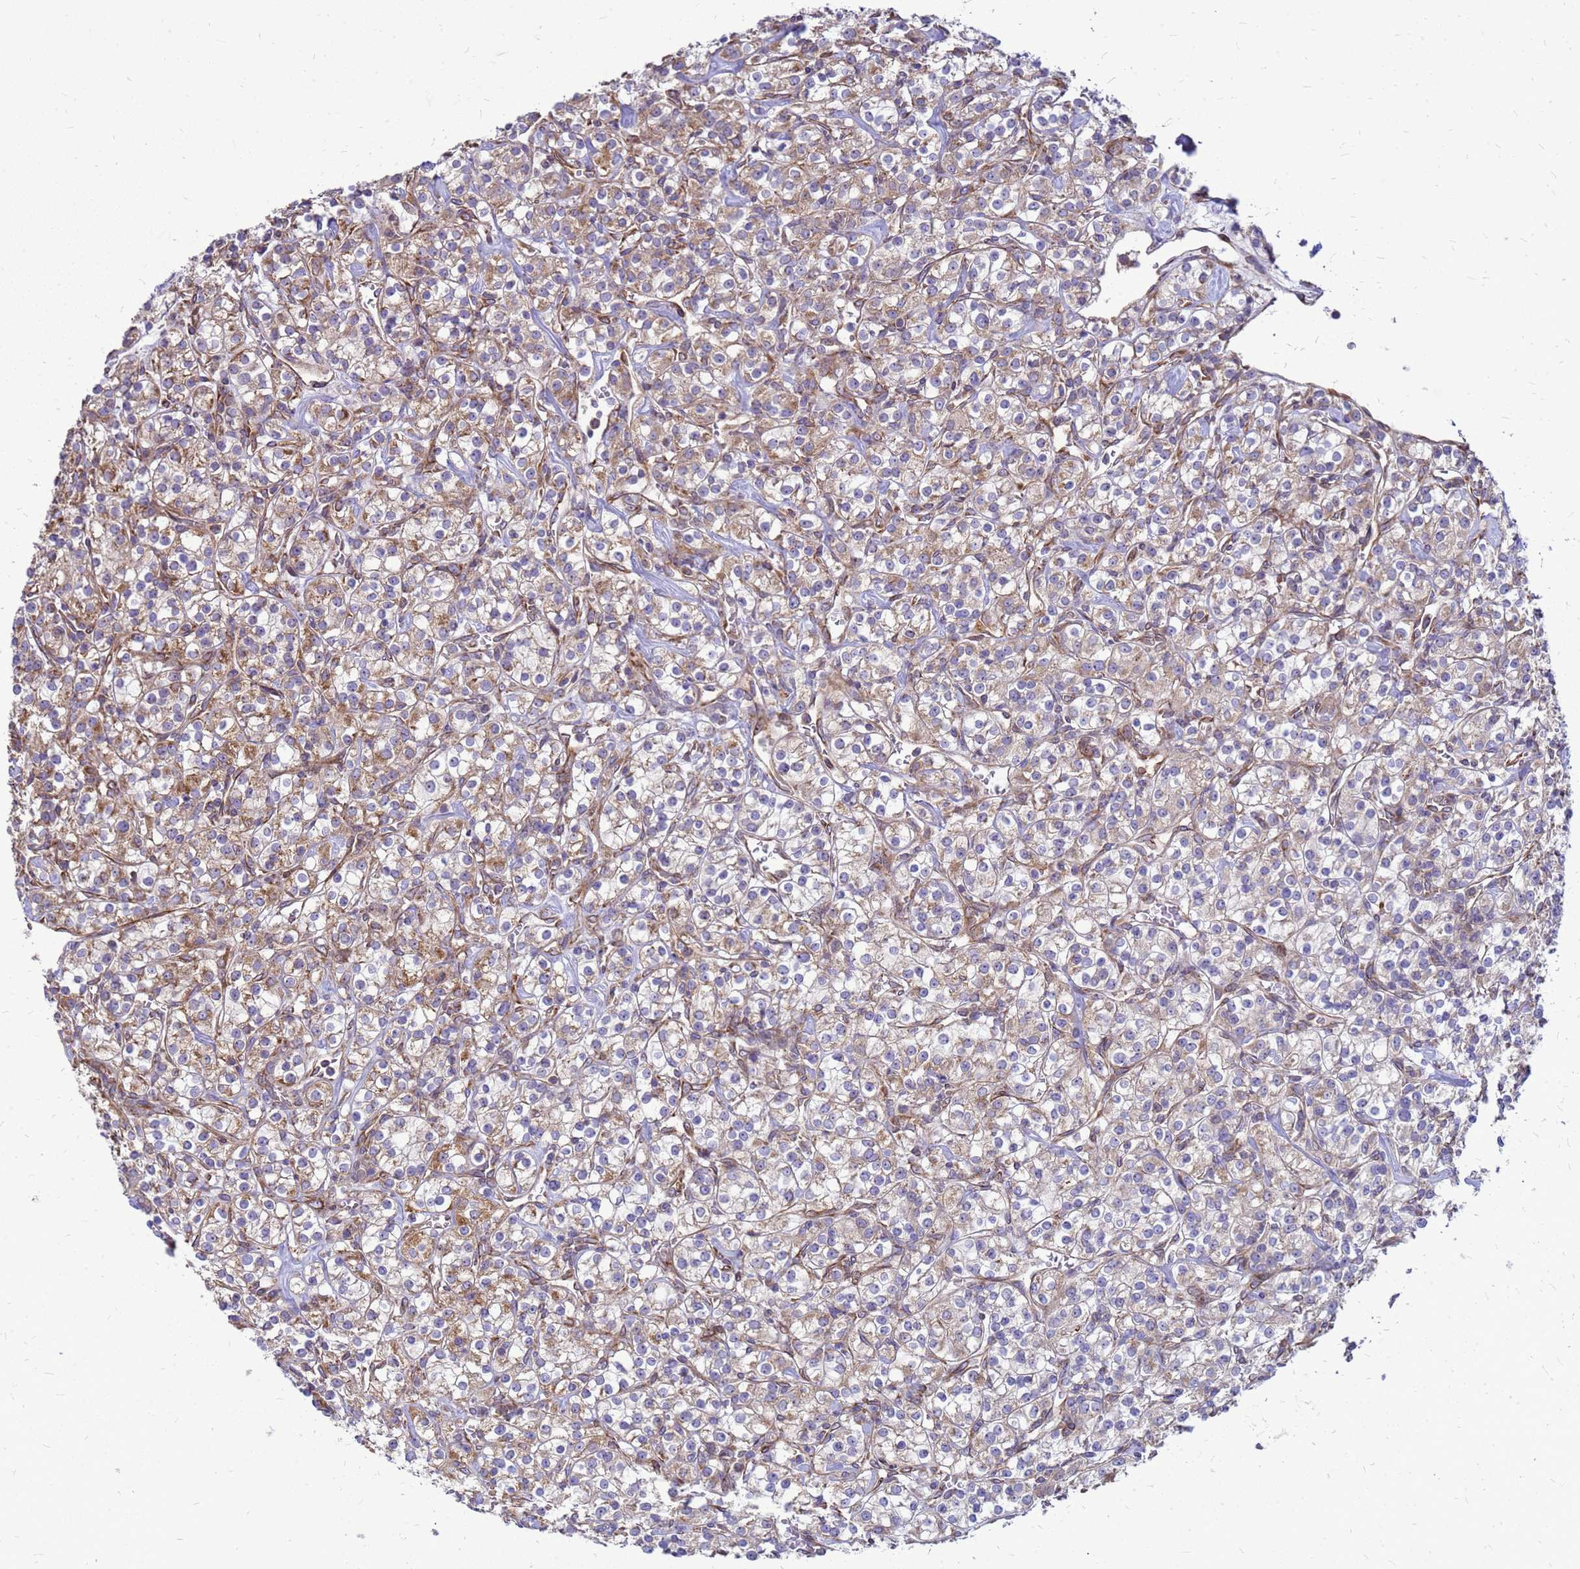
{"staining": {"intensity": "moderate", "quantity": ">75%", "location": "cytoplasmic/membranous"}, "tissue": "renal cancer", "cell_type": "Tumor cells", "image_type": "cancer", "snomed": [{"axis": "morphology", "description": "Adenocarcinoma, NOS"}, {"axis": "topography", "description": "Kidney"}], "caption": "Immunohistochemical staining of human renal adenocarcinoma shows medium levels of moderate cytoplasmic/membranous expression in about >75% of tumor cells.", "gene": "FSTL4", "patient": {"sex": "male", "age": 77}}